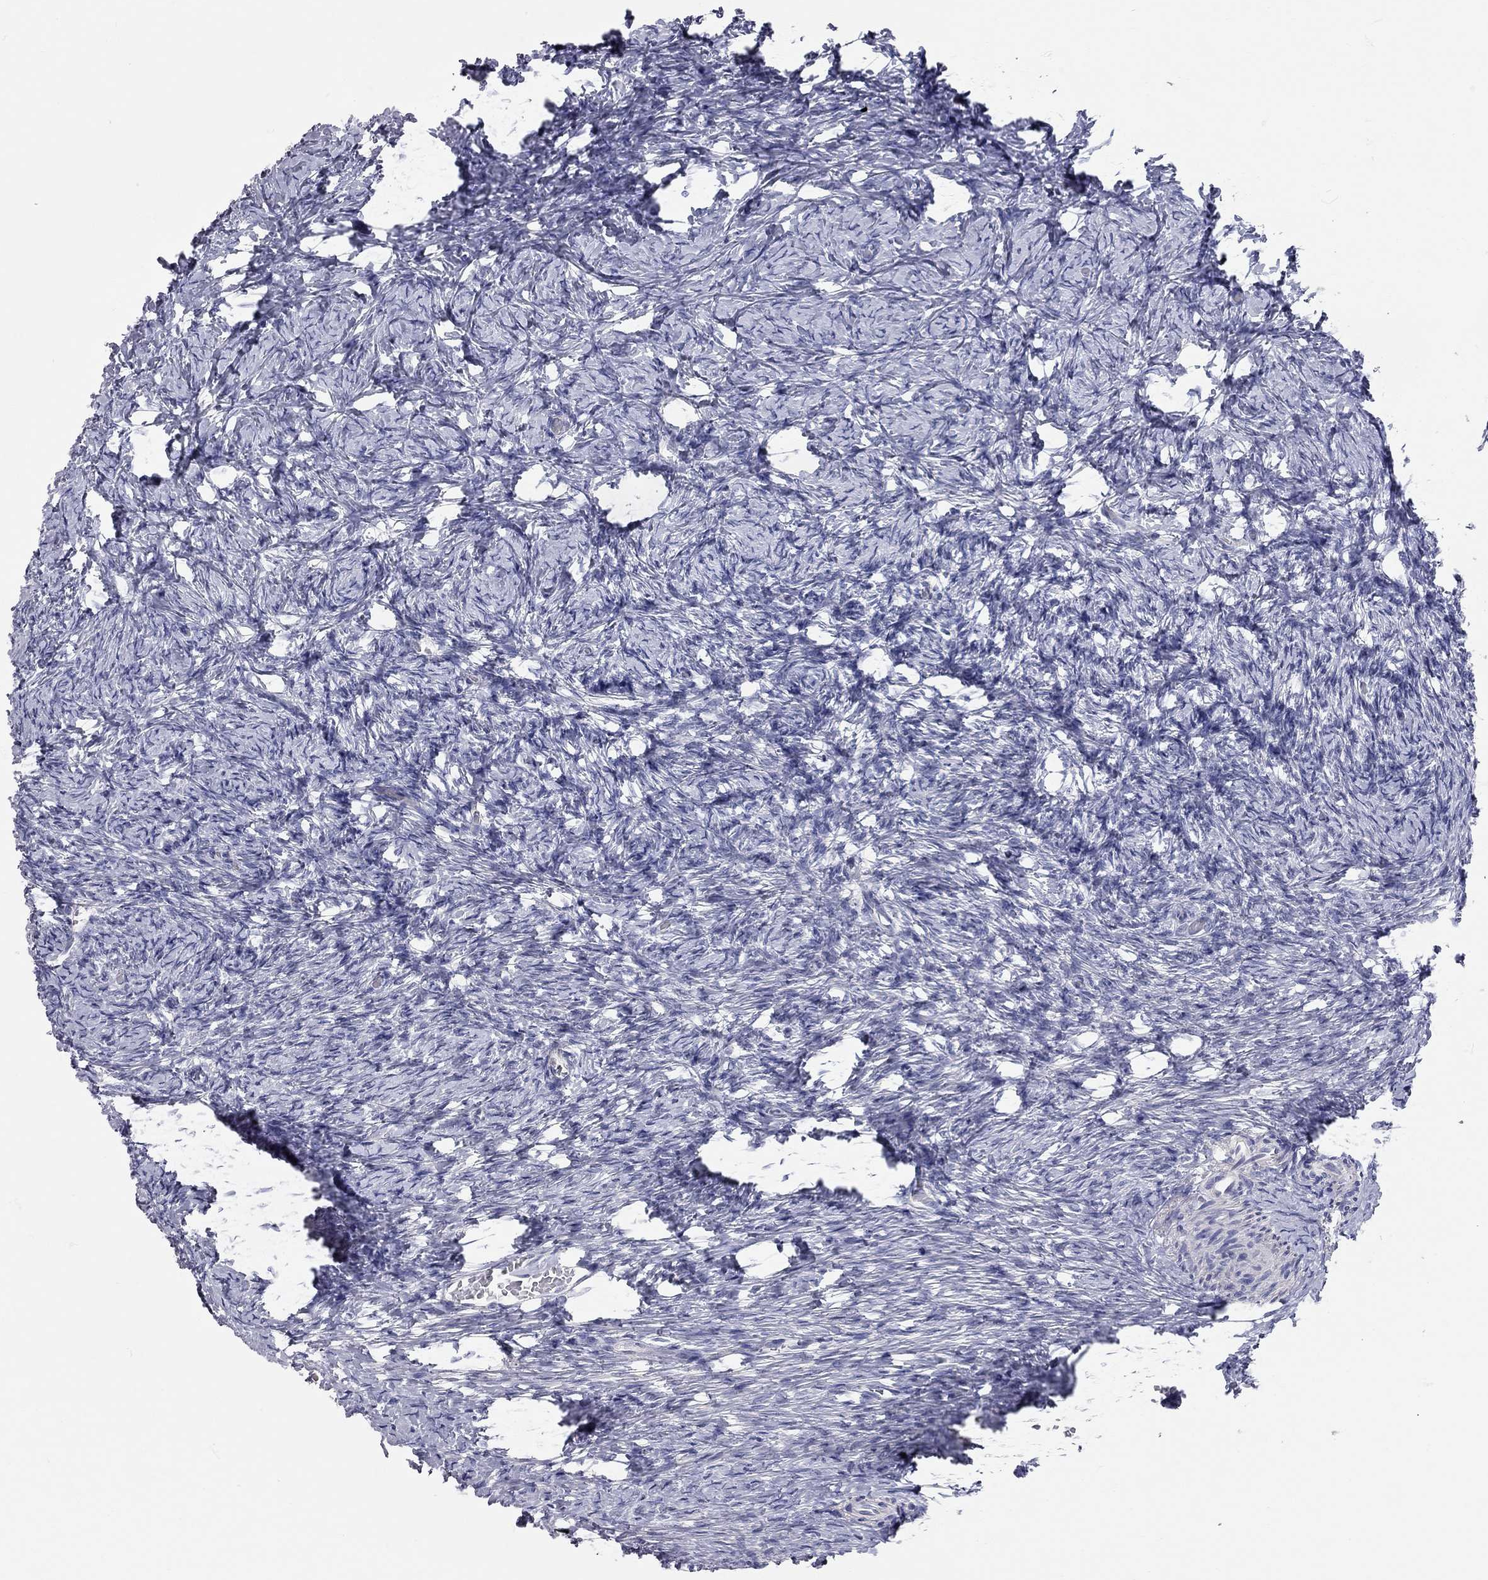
{"staining": {"intensity": "negative", "quantity": "none", "location": "none"}, "tissue": "ovary", "cell_type": "Follicle cells", "image_type": "normal", "snomed": [{"axis": "morphology", "description": "Normal tissue, NOS"}, {"axis": "topography", "description": "Ovary"}], "caption": "Follicle cells show no significant staining in benign ovary. The staining was performed using DAB to visualize the protein expression in brown, while the nuclei were stained in blue with hematoxylin (Magnification: 20x).", "gene": "XAGE2", "patient": {"sex": "female", "age": 39}}